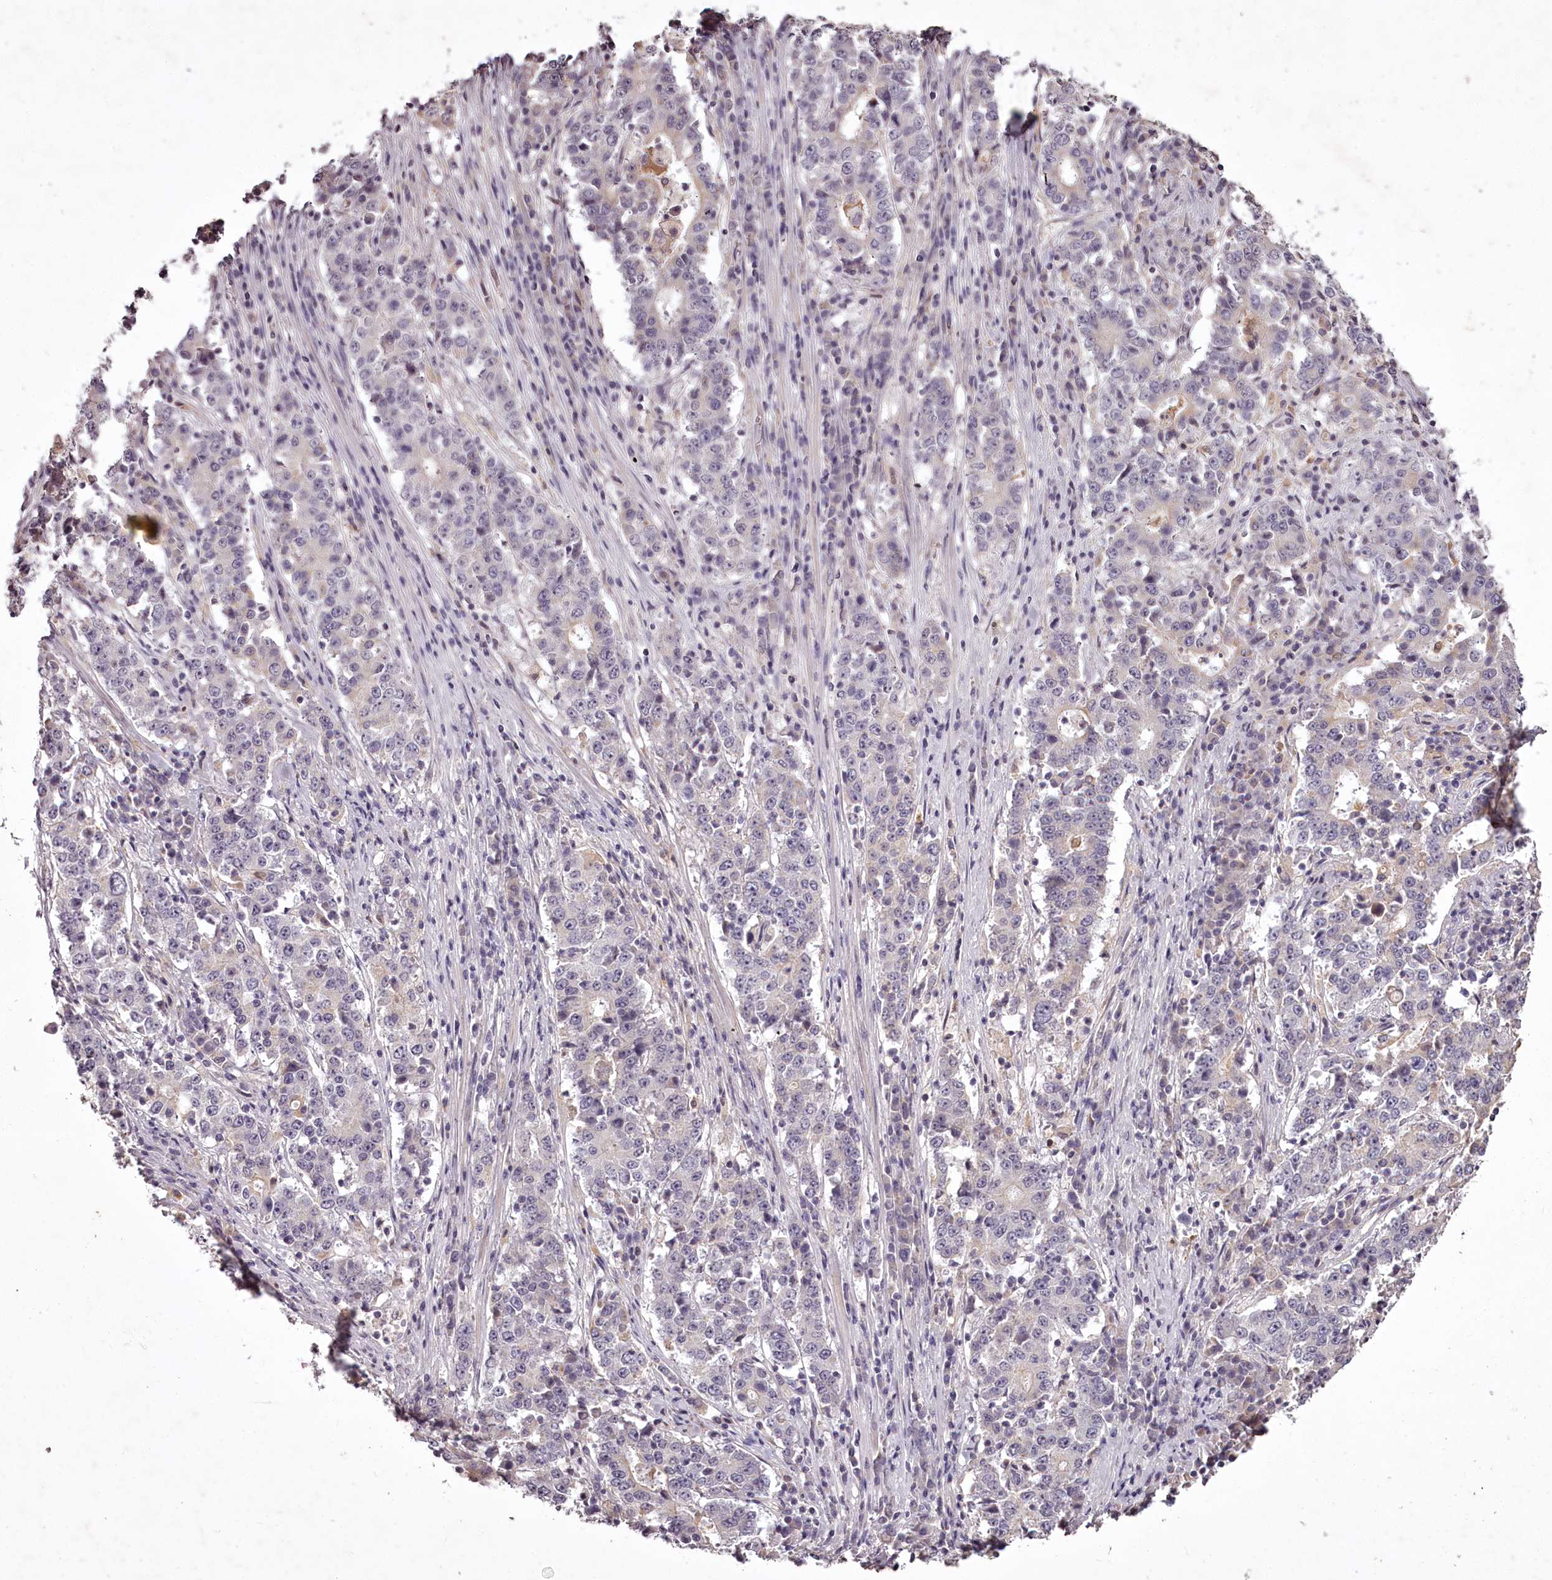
{"staining": {"intensity": "negative", "quantity": "none", "location": "none"}, "tissue": "stomach cancer", "cell_type": "Tumor cells", "image_type": "cancer", "snomed": [{"axis": "morphology", "description": "Adenocarcinoma, NOS"}, {"axis": "topography", "description": "Stomach"}], "caption": "An immunohistochemistry (IHC) photomicrograph of adenocarcinoma (stomach) is shown. There is no staining in tumor cells of adenocarcinoma (stomach).", "gene": "RBMXL2", "patient": {"sex": "male", "age": 59}}